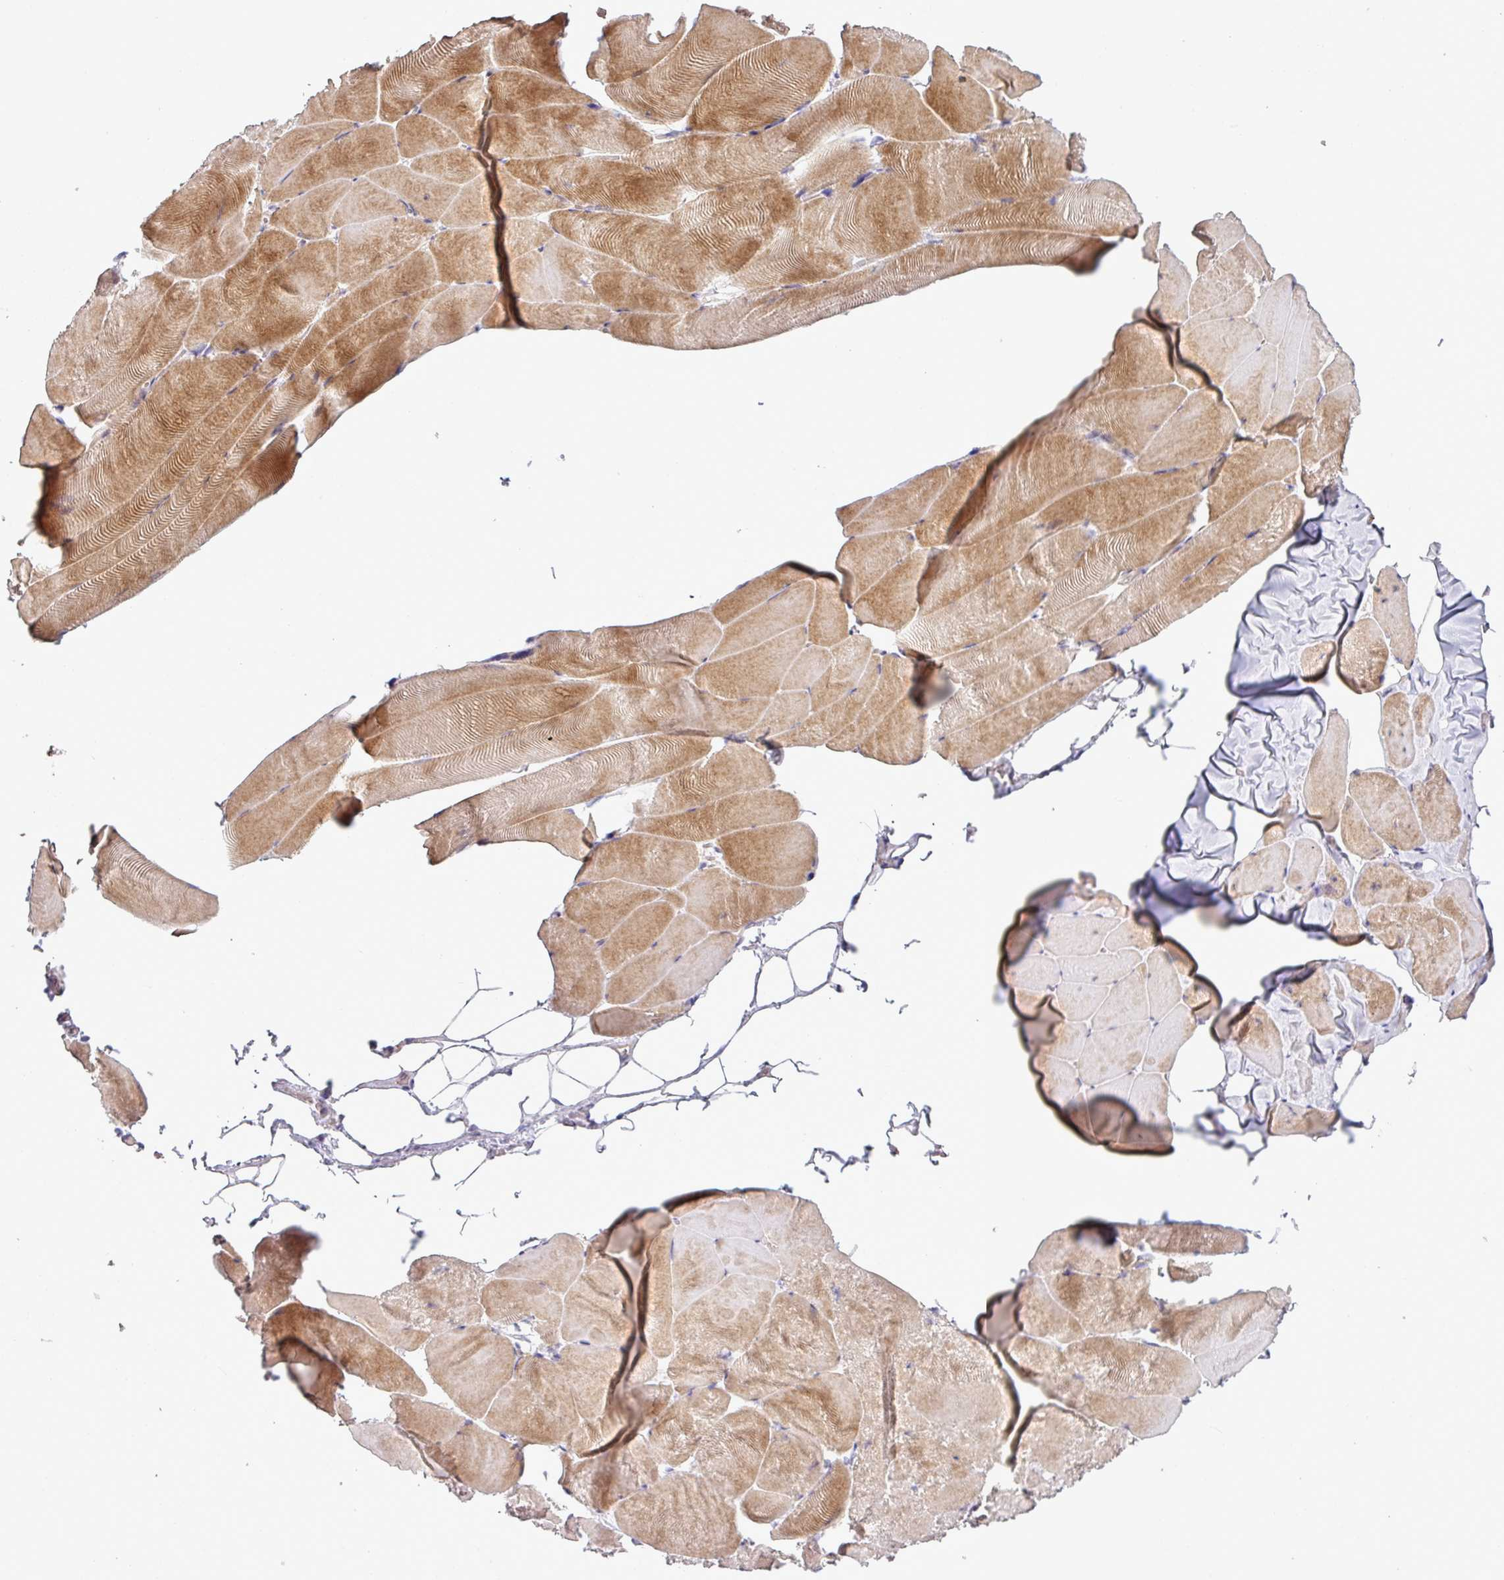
{"staining": {"intensity": "moderate", "quantity": "25%-75%", "location": "cytoplasmic/membranous"}, "tissue": "skeletal muscle", "cell_type": "Myocytes", "image_type": "normal", "snomed": [{"axis": "morphology", "description": "Normal tissue, NOS"}, {"axis": "topography", "description": "Skeletal muscle"}], "caption": "A brown stain highlights moderate cytoplasmic/membranous positivity of a protein in myocytes of benign skeletal muscle.", "gene": "LRRC74B", "patient": {"sex": "female", "age": 64}}